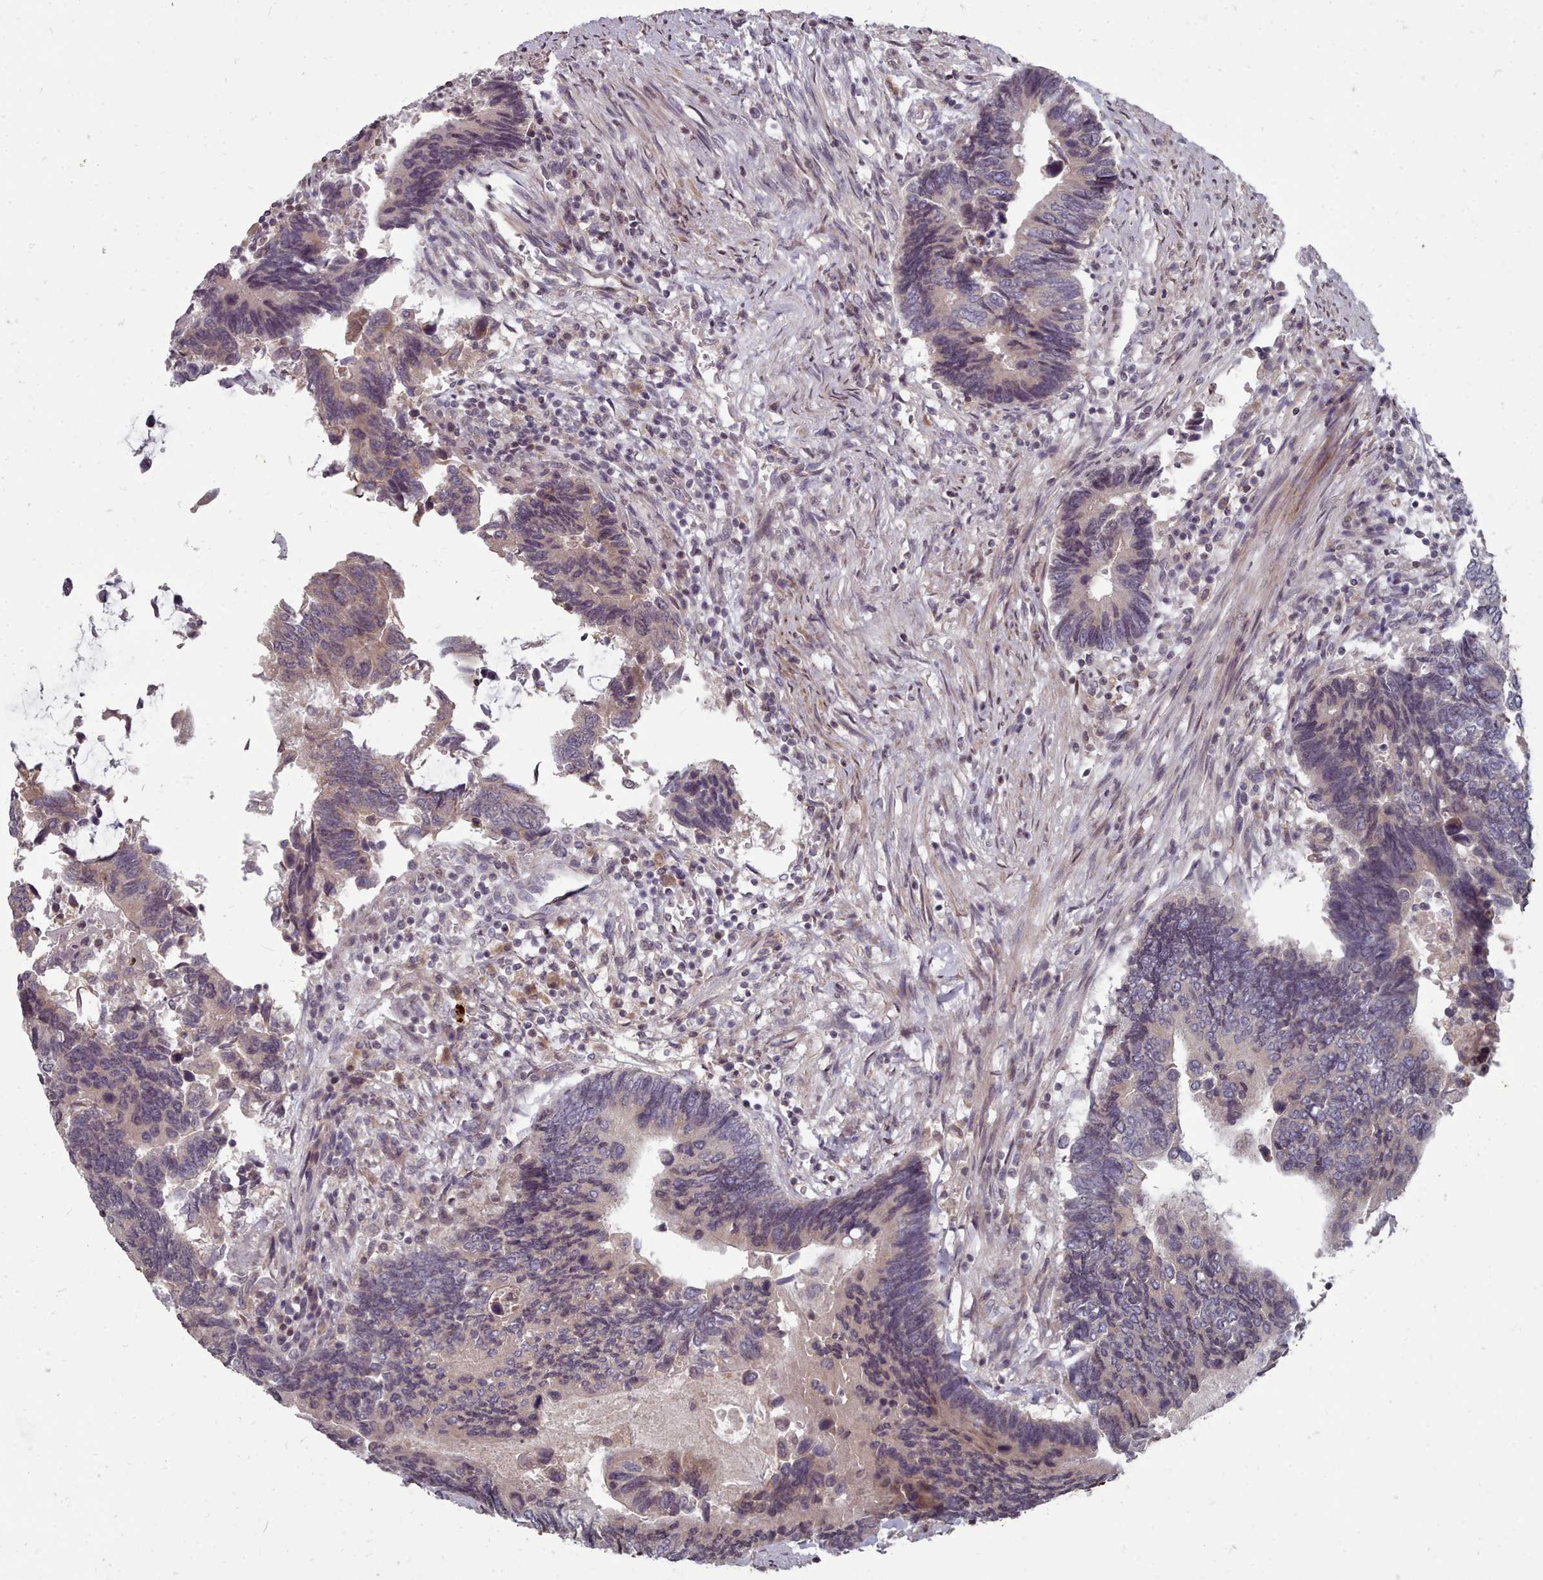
{"staining": {"intensity": "weak", "quantity": "<25%", "location": "cytoplasmic/membranous"}, "tissue": "colorectal cancer", "cell_type": "Tumor cells", "image_type": "cancer", "snomed": [{"axis": "morphology", "description": "Adenocarcinoma, NOS"}, {"axis": "topography", "description": "Colon"}], "caption": "DAB (3,3'-diaminobenzidine) immunohistochemical staining of adenocarcinoma (colorectal) displays no significant expression in tumor cells. The staining is performed using DAB brown chromogen with nuclei counter-stained in using hematoxylin.", "gene": "ACKR3", "patient": {"sex": "male", "age": 87}}